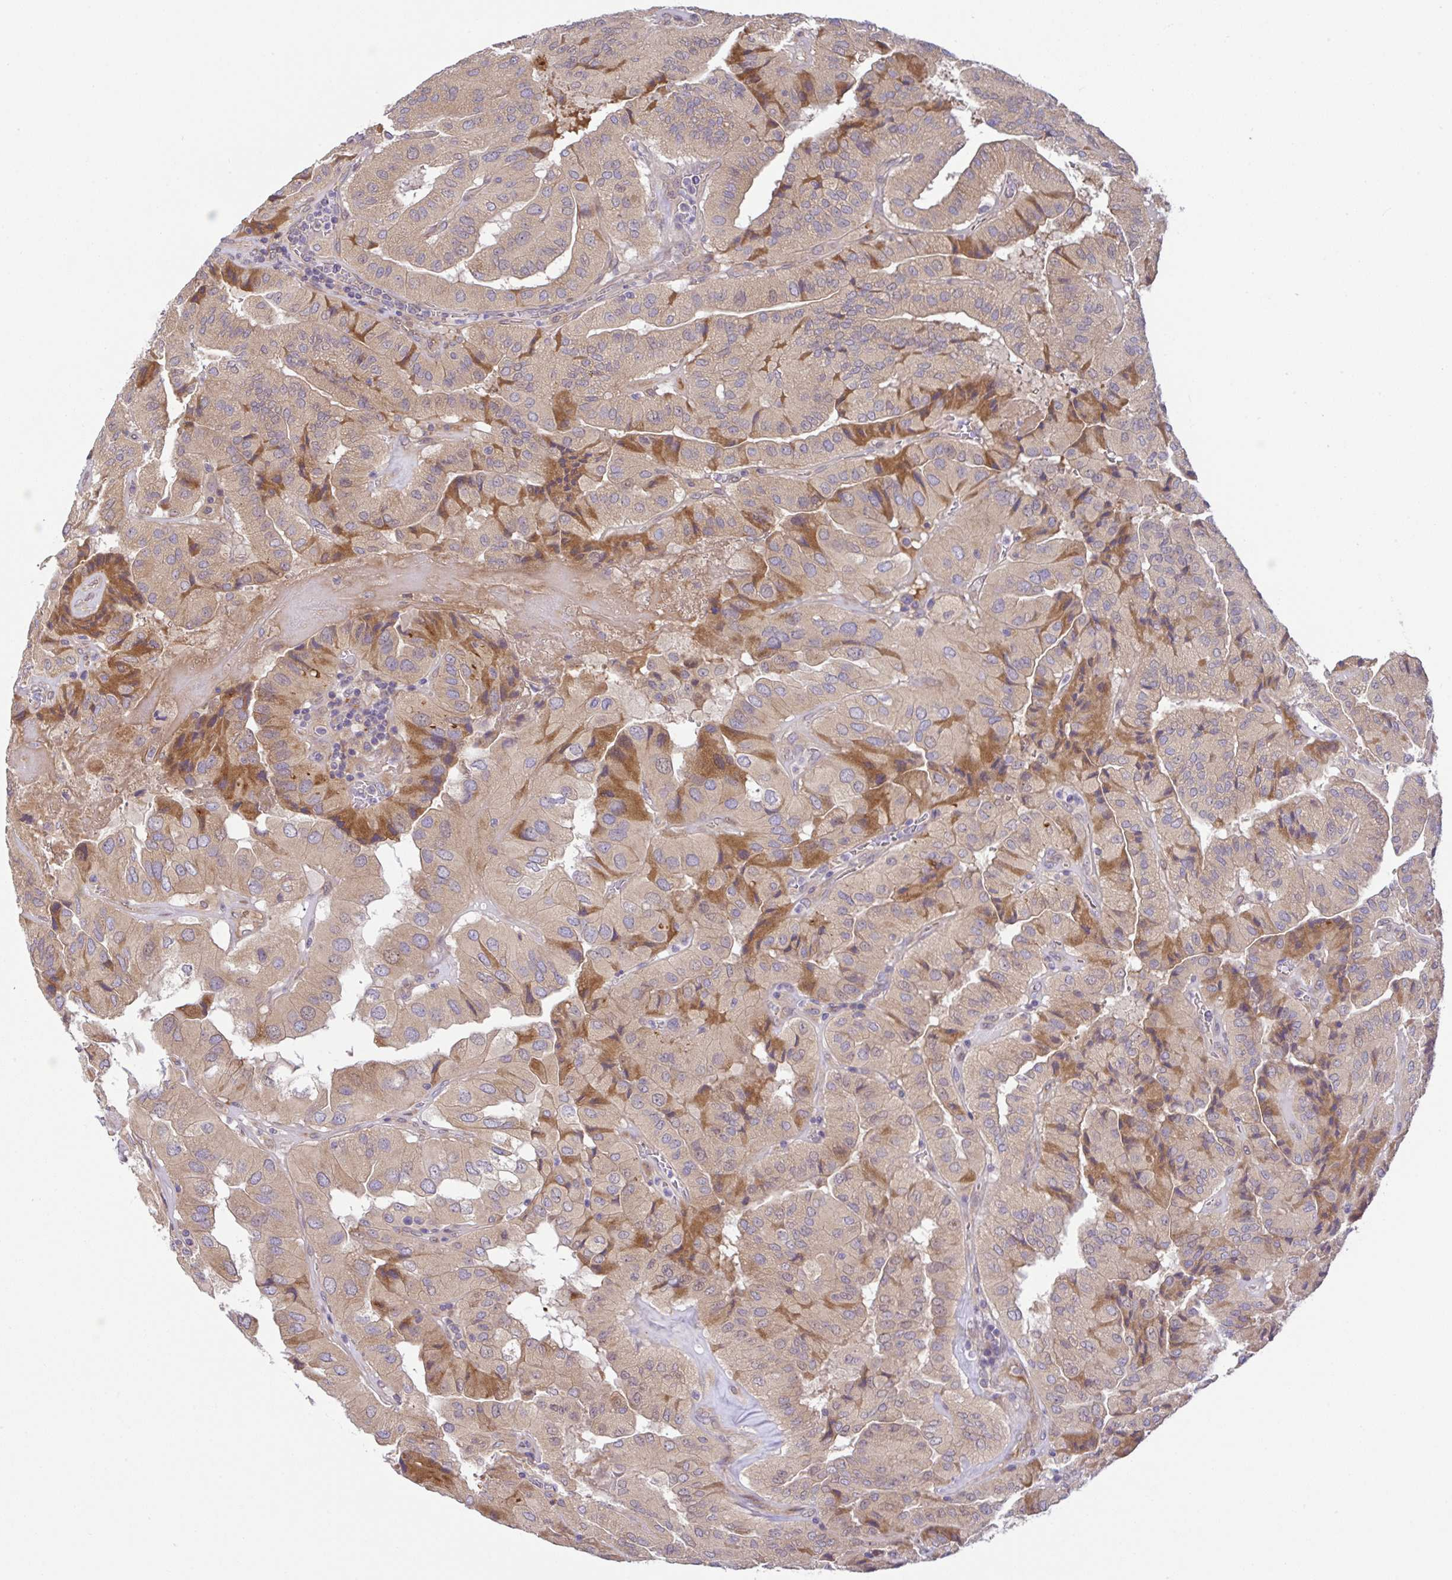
{"staining": {"intensity": "moderate", "quantity": "25%-75%", "location": "cytoplasmic/membranous"}, "tissue": "thyroid cancer", "cell_type": "Tumor cells", "image_type": "cancer", "snomed": [{"axis": "morphology", "description": "Normal tissue, NOS"}, {"axis": "morphology", "description": "Papillary adenocarcinoma, NOS"}, {"axis": "topography", "description": "Thyroid gland"}], "caption": "Protein analysis of thyroid cancer (papillary adenocarcinoma) tissue exhibits moderate cytoplasmic/membranous positivity in approximately 25%-75% of tumor cells.", "gene": "UBE4A", "patient": {"sex": "female", "age": 59}}